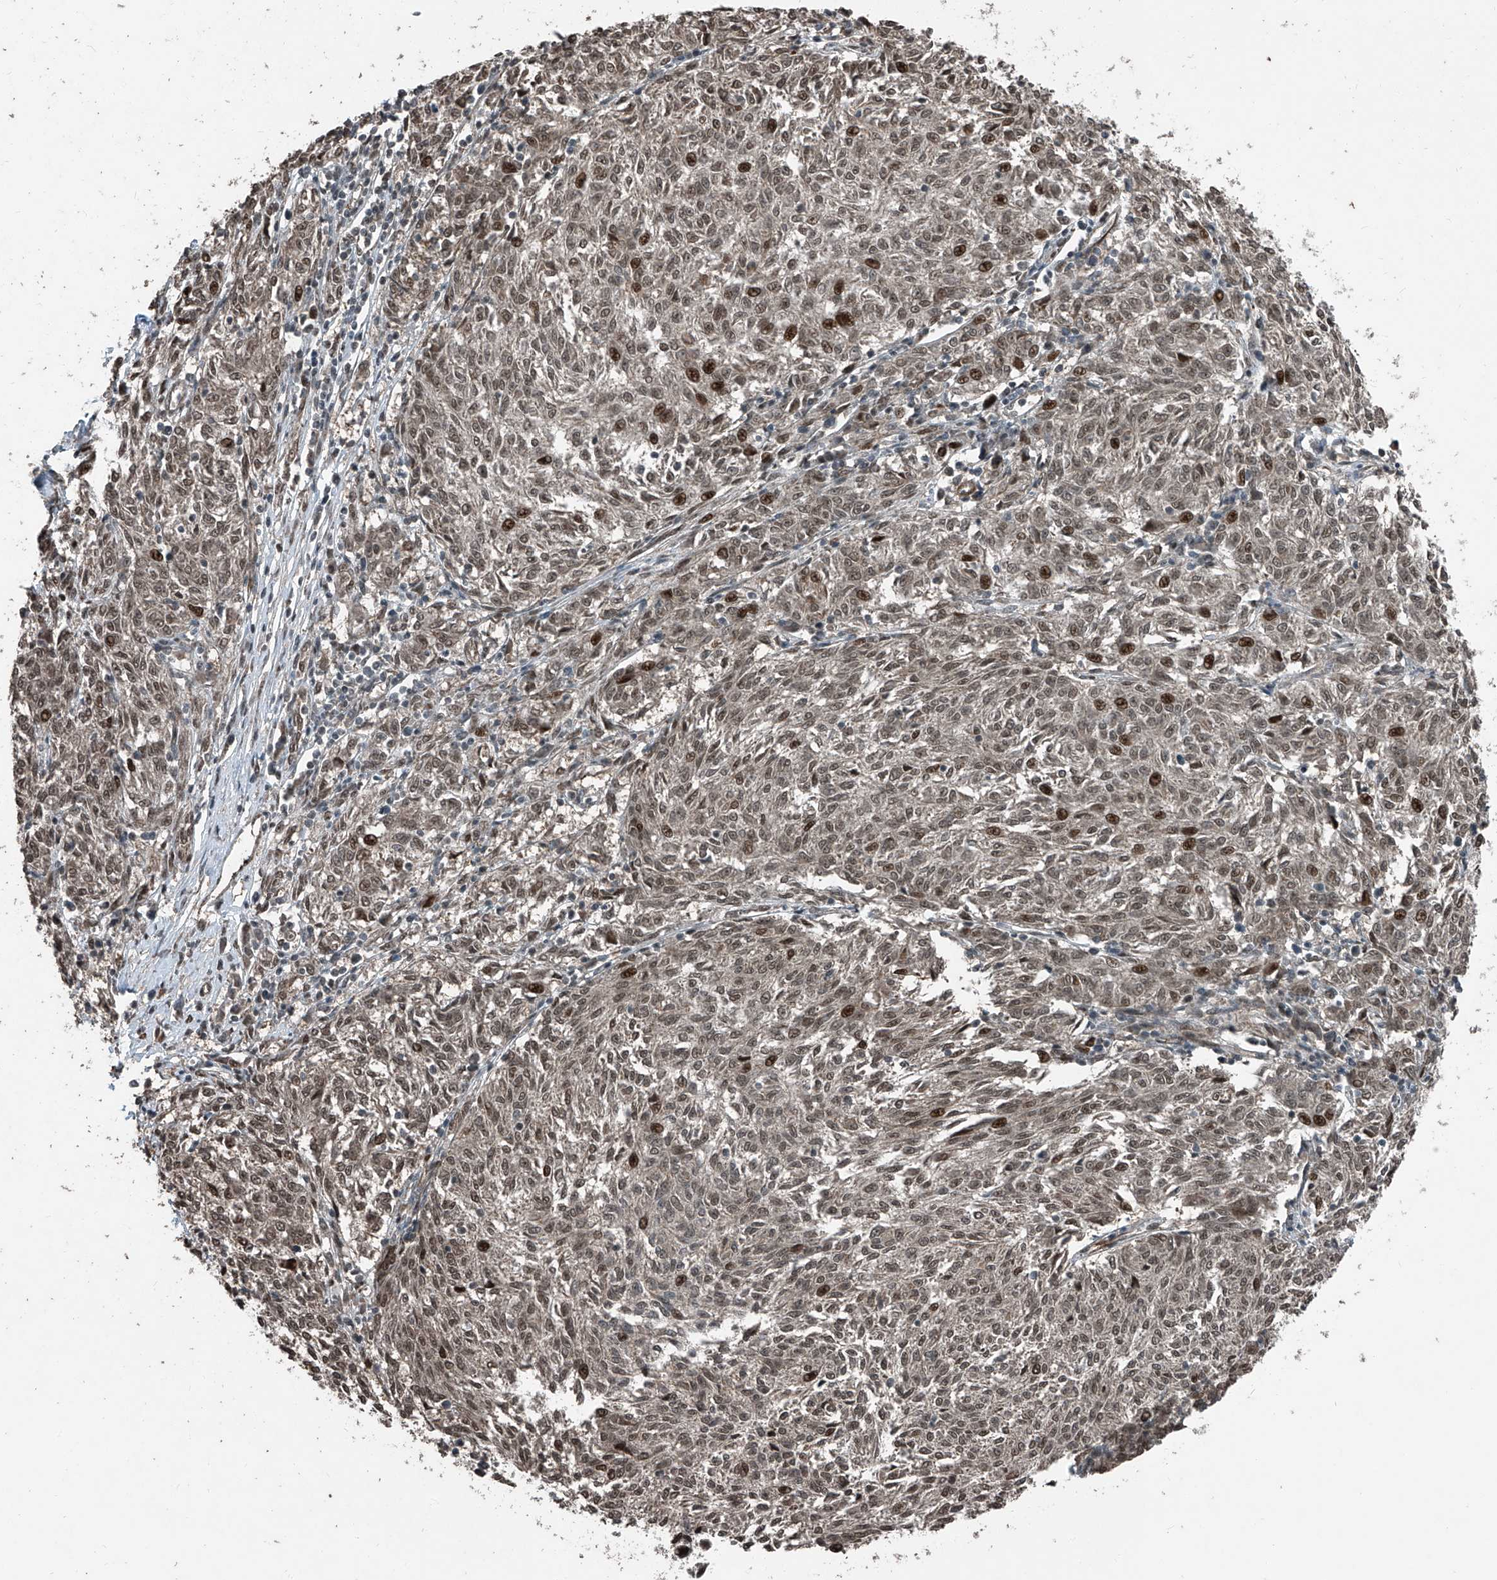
{"staining": {"intensity": "strong", "quantity": "<25%", "location": "nuclear"}, "tissue": "melanoma", "cell_type": "Tumor cells", "image_type": "cancer", "snomed": [{"axis": "morphology", "description": "Malignant melanoma, NOS"}, {"axis": "topography", "description": "Skin"}], "caption": "Malignant melanoma tissue demonstrates strong nuclear positivity in about <25% of tumor cells, visualized by immunohistochemistry. The staining is performed using DAB (3,3'-diaminobenzidine) brown chromogen to label protein expression. The nuclei are counter-stained blue using hematoxylin.", "gene": "ZNF570", "patient": {"sex": "female", "age": 72}}